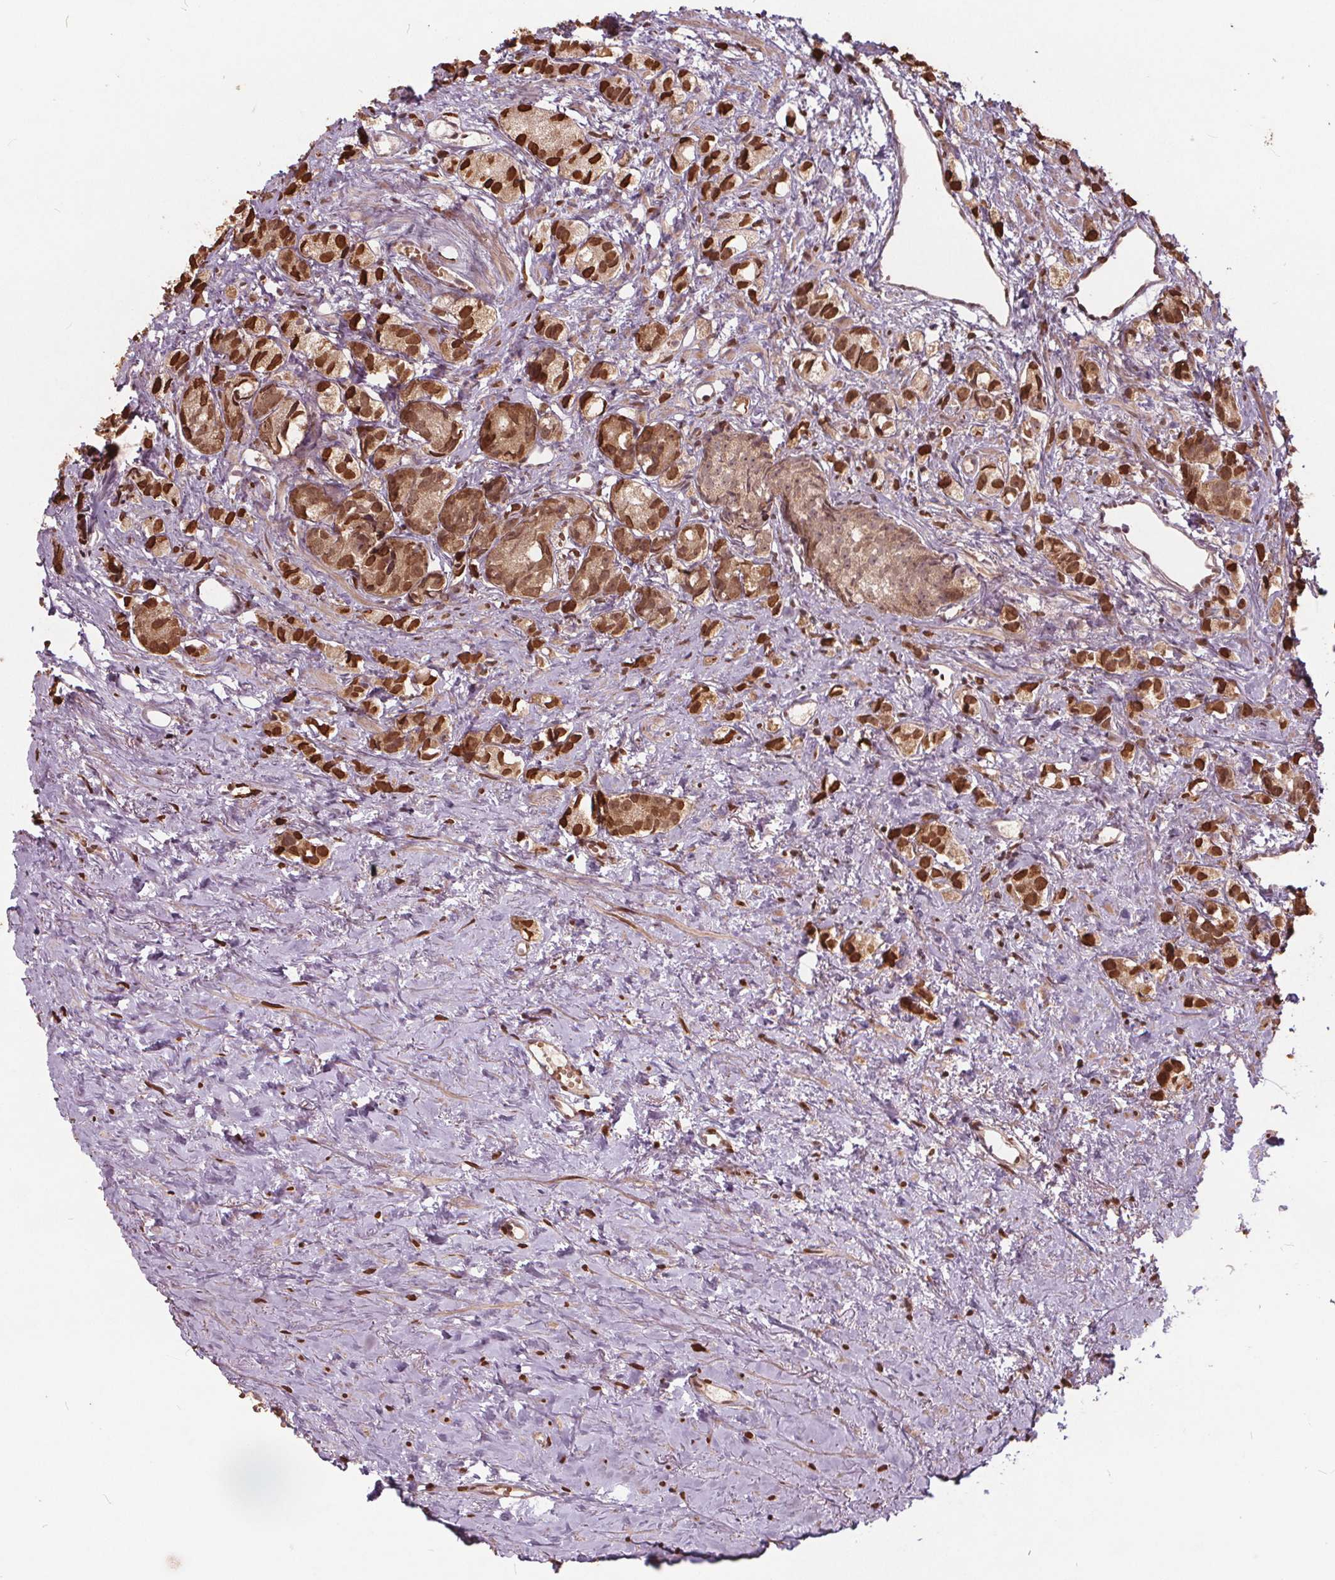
{"staining": {"intensity": "moderate", "quantity": ">75%", "location": "nuclear"}, "tissue": "prostate cancer", "cell_type": "Tumor cells", "image_type": "cancer", "snomed": [{"axis": "morphology", "description": "Adenocarcinoma, High grade"}, {"axis": "topography", "description": "Prostate"}], "caption": "Immunohistochemical staining of human prostate adenocarcinoma (high-grade) reveals medium levels of moderate nuclear protein expression in approximately >75% of tumor cells.", "gene": "HIF1AN", "patient": {"sex": "male", "age": 81}}